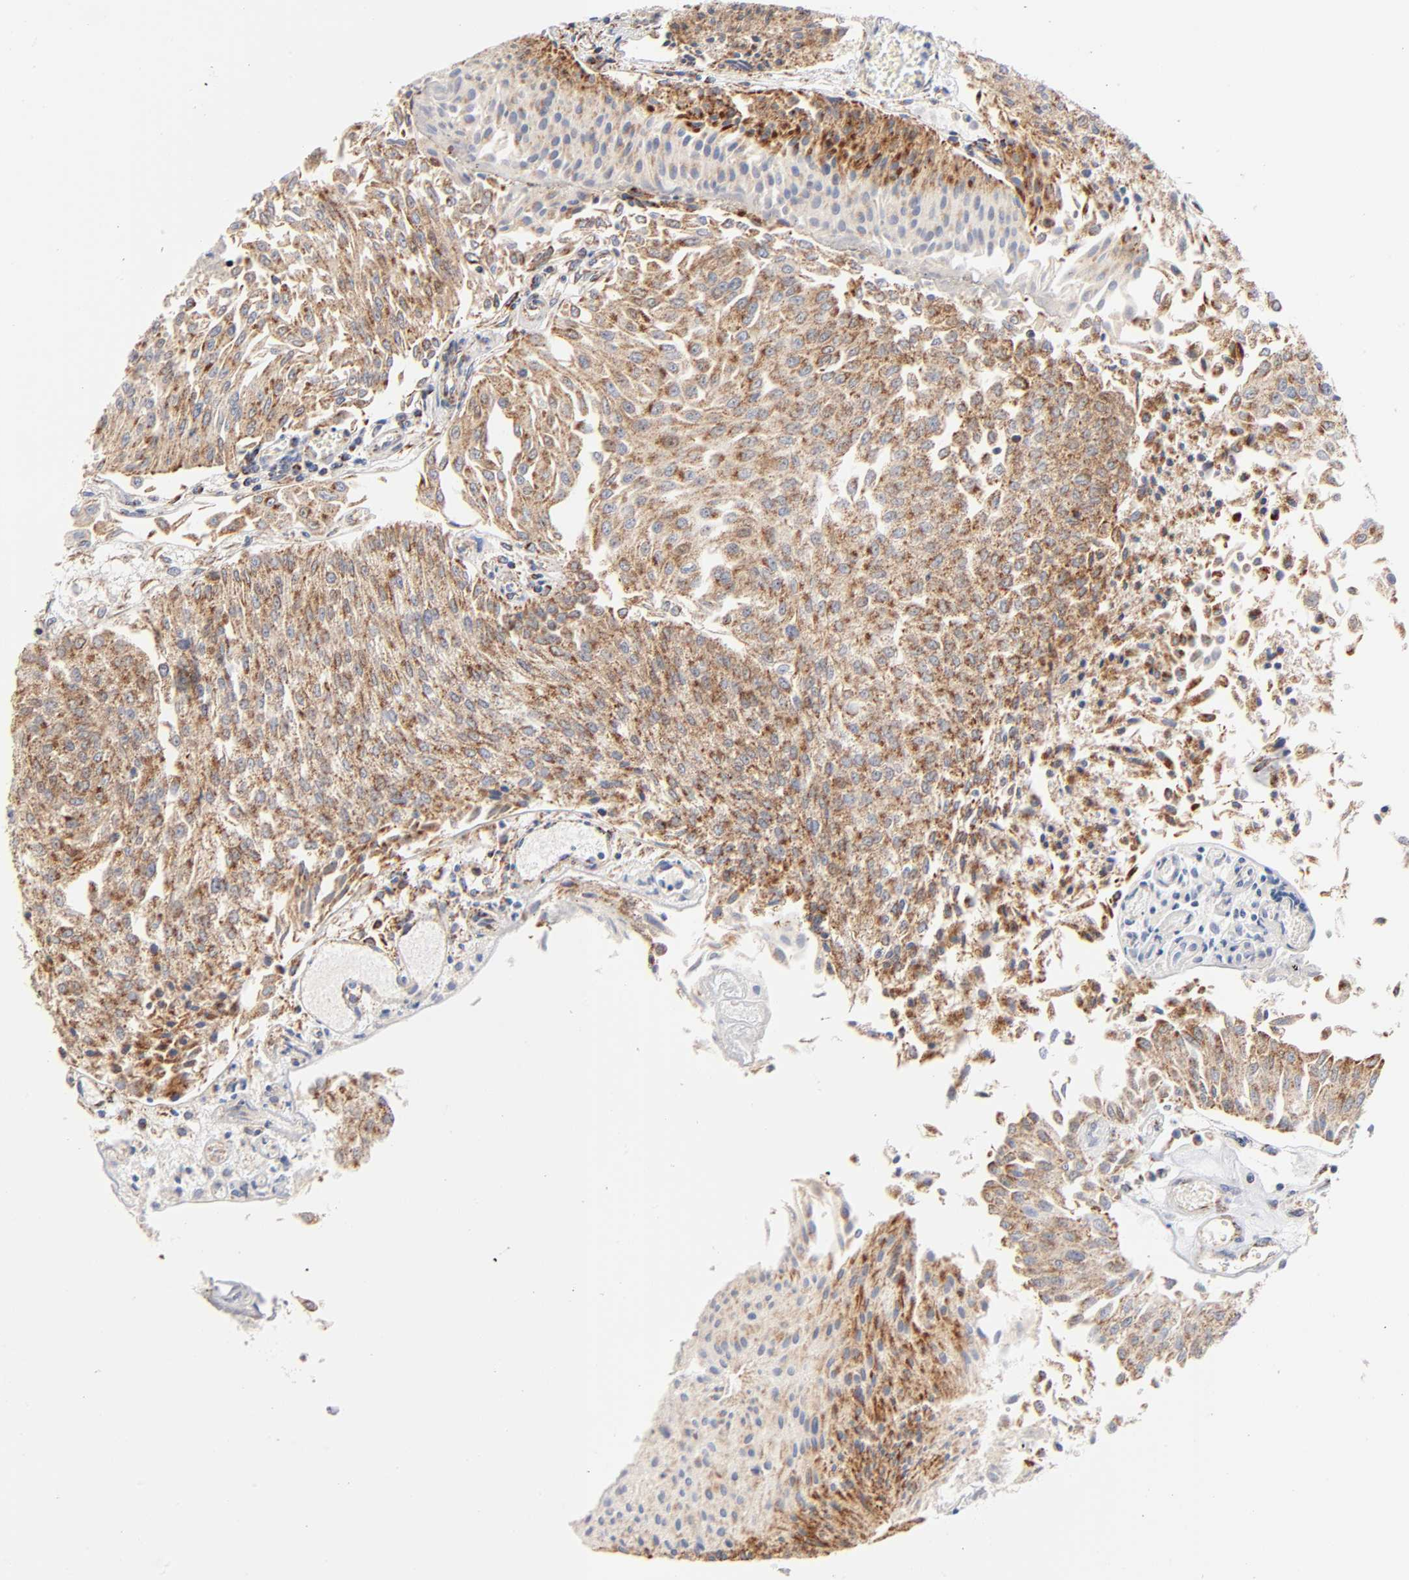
{"staining": {"intensity": "moderate", "quantity": ">75%", "location": "cytoplasmic/membranous"}, "tissue": "urothelial cancer", "cell_type": "Tumor cells", "image_type": "cancer", "snomed": [{"axis": "morphology", "description": "Urothelial carcinoma, Low grade"}, {"axis": "topography", "description": "Urinary bladder"}], "caption": "Moderate cytoplasmic/membranous positivity for a protein is appreciated in approximately >75% of tumor cells of urothelial cancer using immunohistochemistry.", "gene": "MRPL58", "patient": {"sex": "male", "age": 86}}